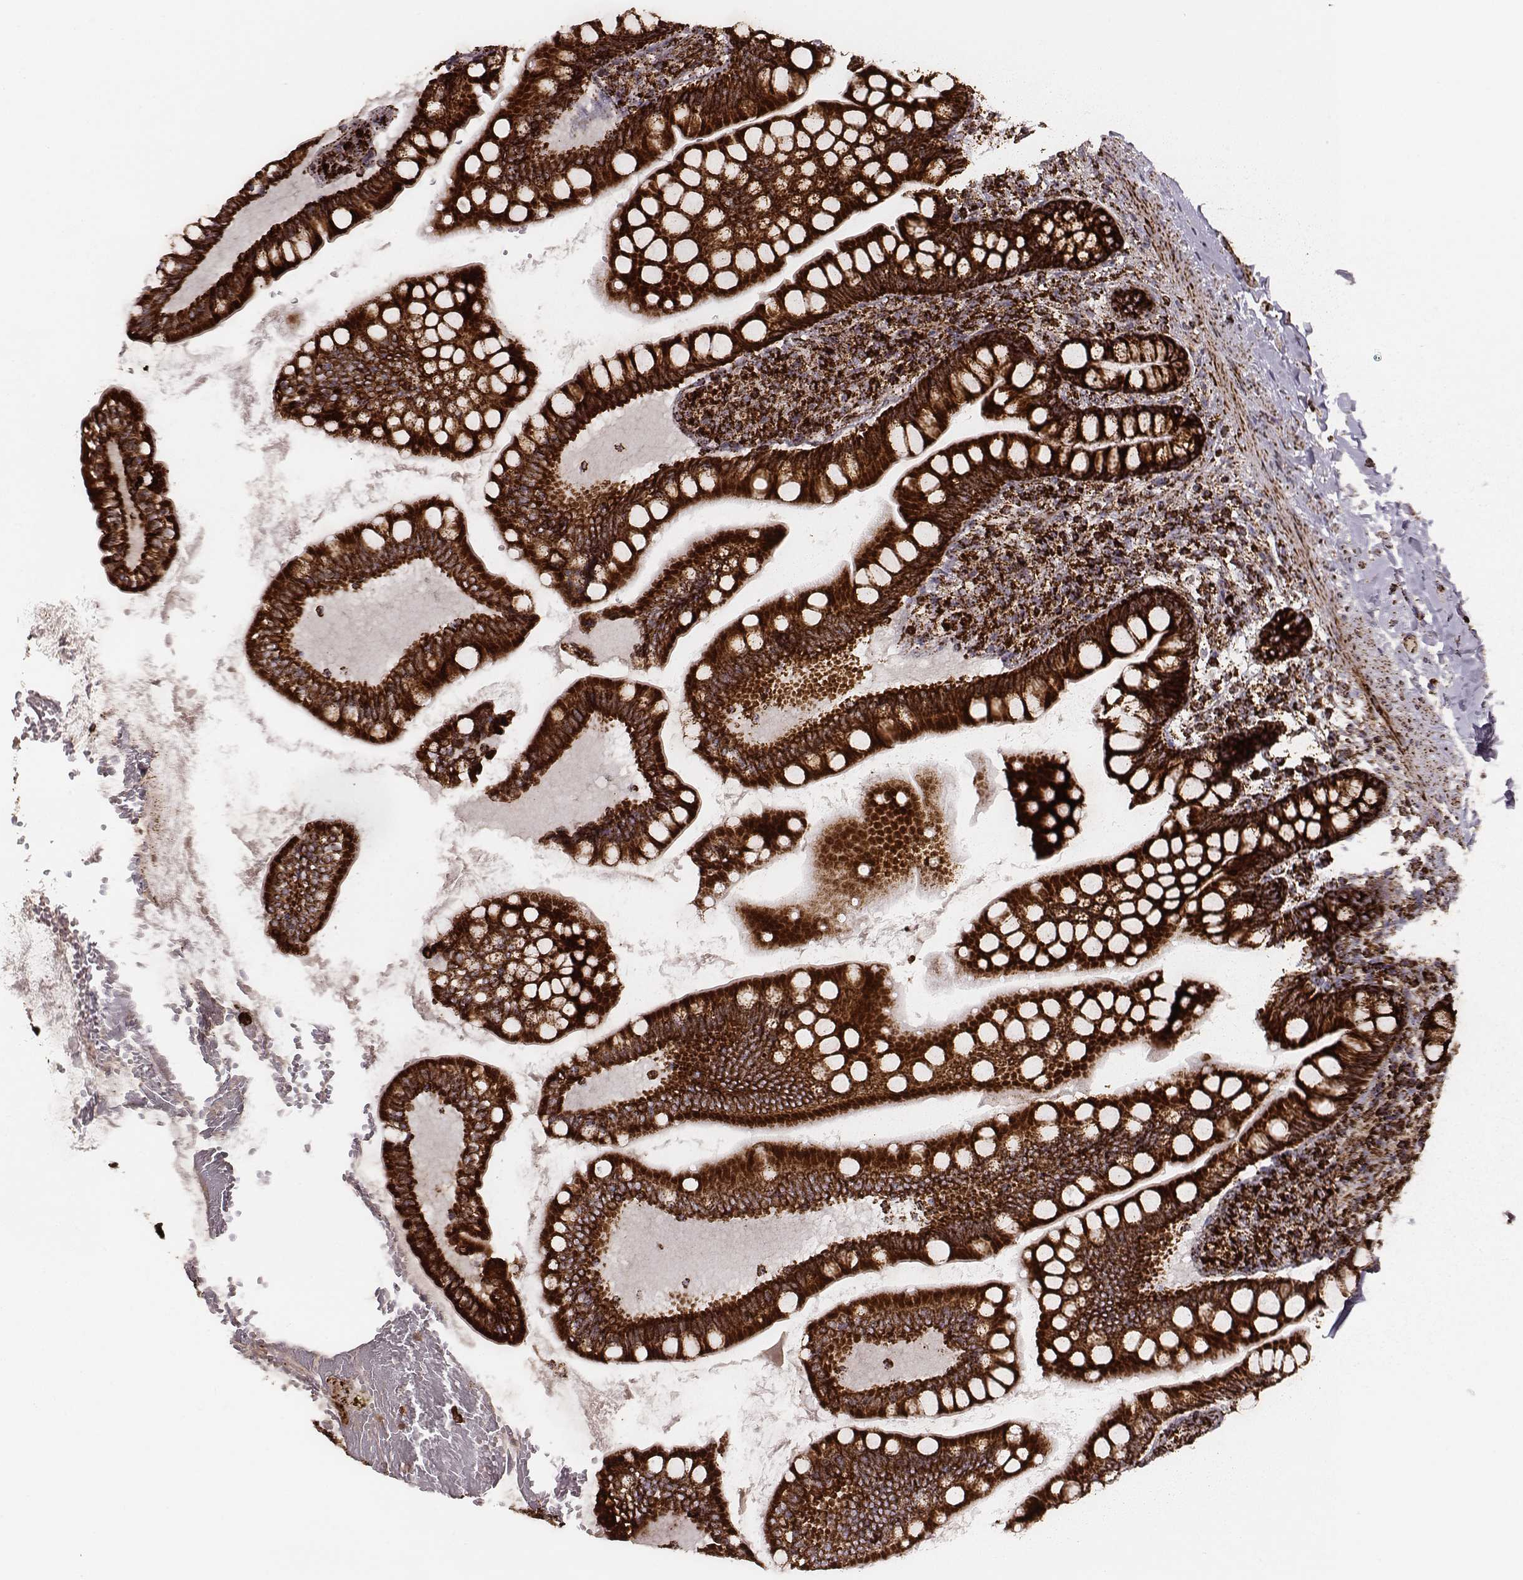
{"staining": {"intensity": "strong", "quantity": ">75%", "location": "cytoplasmic/membranous"}, "tissue": "small intestine", "cell_type": "Glandular cells", "image_type": "normal", "snomed": [{"axis": "morphology", "description": "Normal tissue, NOS"}, {"axis": "topography", "description": "Small intestine"}], "caption": "Immunohistochemistry (IHC) (DAB (3,3'-diaminobenzidine)) staining of benign small intestine shows strong cytoplasmic/membranous protein positivity in about >75% of glandular cells. The staining was performed using DAB to visualize the protein expression in brown, while the nuclei were stained in blue with hematoxylin (Magnification: 20x).", "gene": "TUFM", "patient": {"sex": "female", "age": 56}}